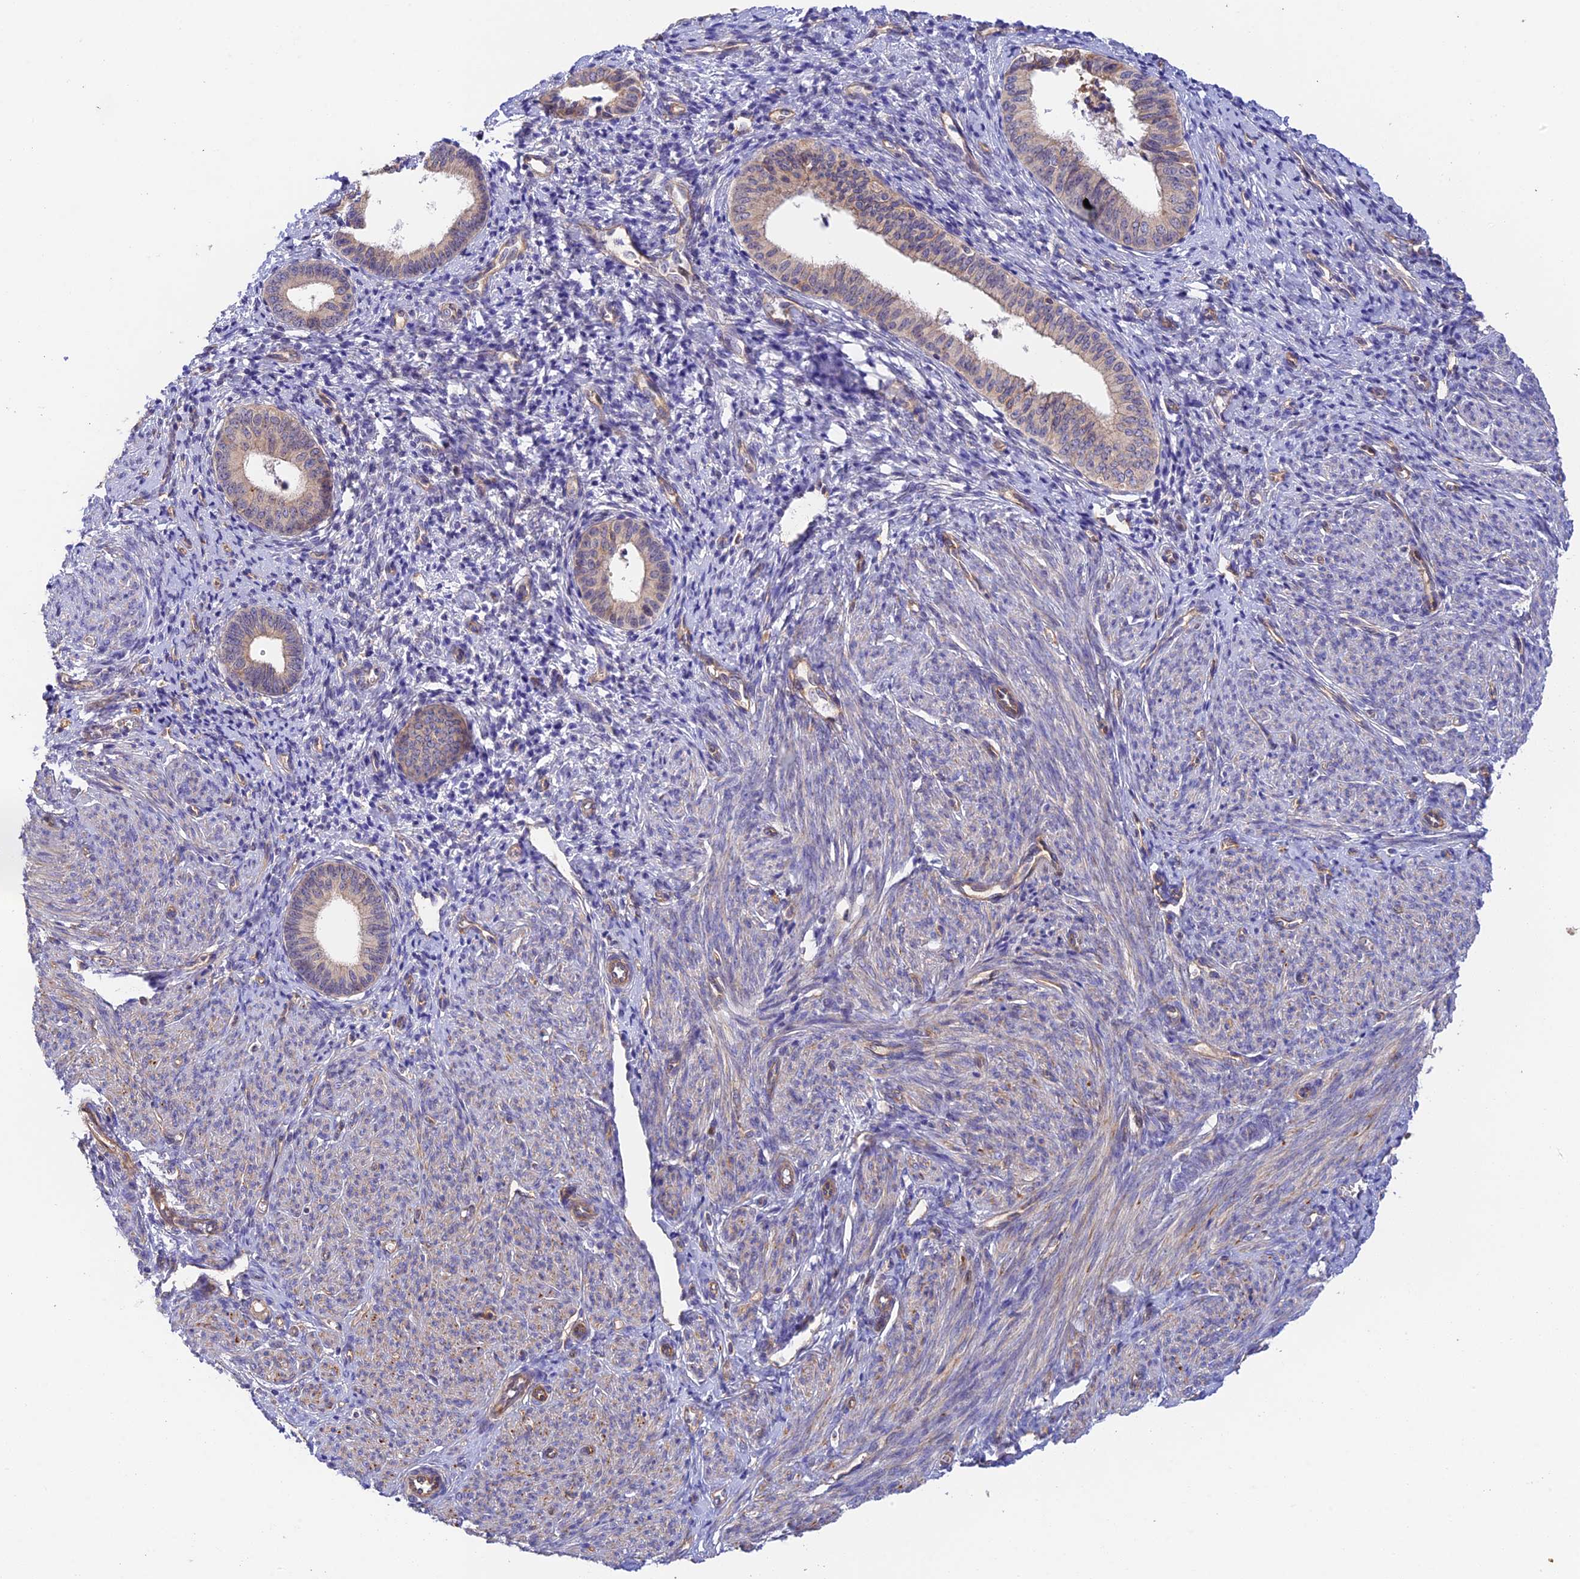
{"staining": {"intensity": "weak", "quantity": "25%-75%", "location": "cytoplasmic/membranous"}, "tissue": "endometrial cancer", "cell_type": "Tumor cells", "image_type": "cancer", "snomed": [{"axis": "morphology", "description": "Adenocarcinoma, NOS"}, {"axis": "topography", "description": "Endometrium"}], "caption": "The image reveals staining of endometrial cancer (adenocarcinoma), revealing weak cytoplasmic/membranous protein expression (brown color) within tumor cells.", "gene": "MYO9A", "patient": {"sex": "female", "age": 79}}